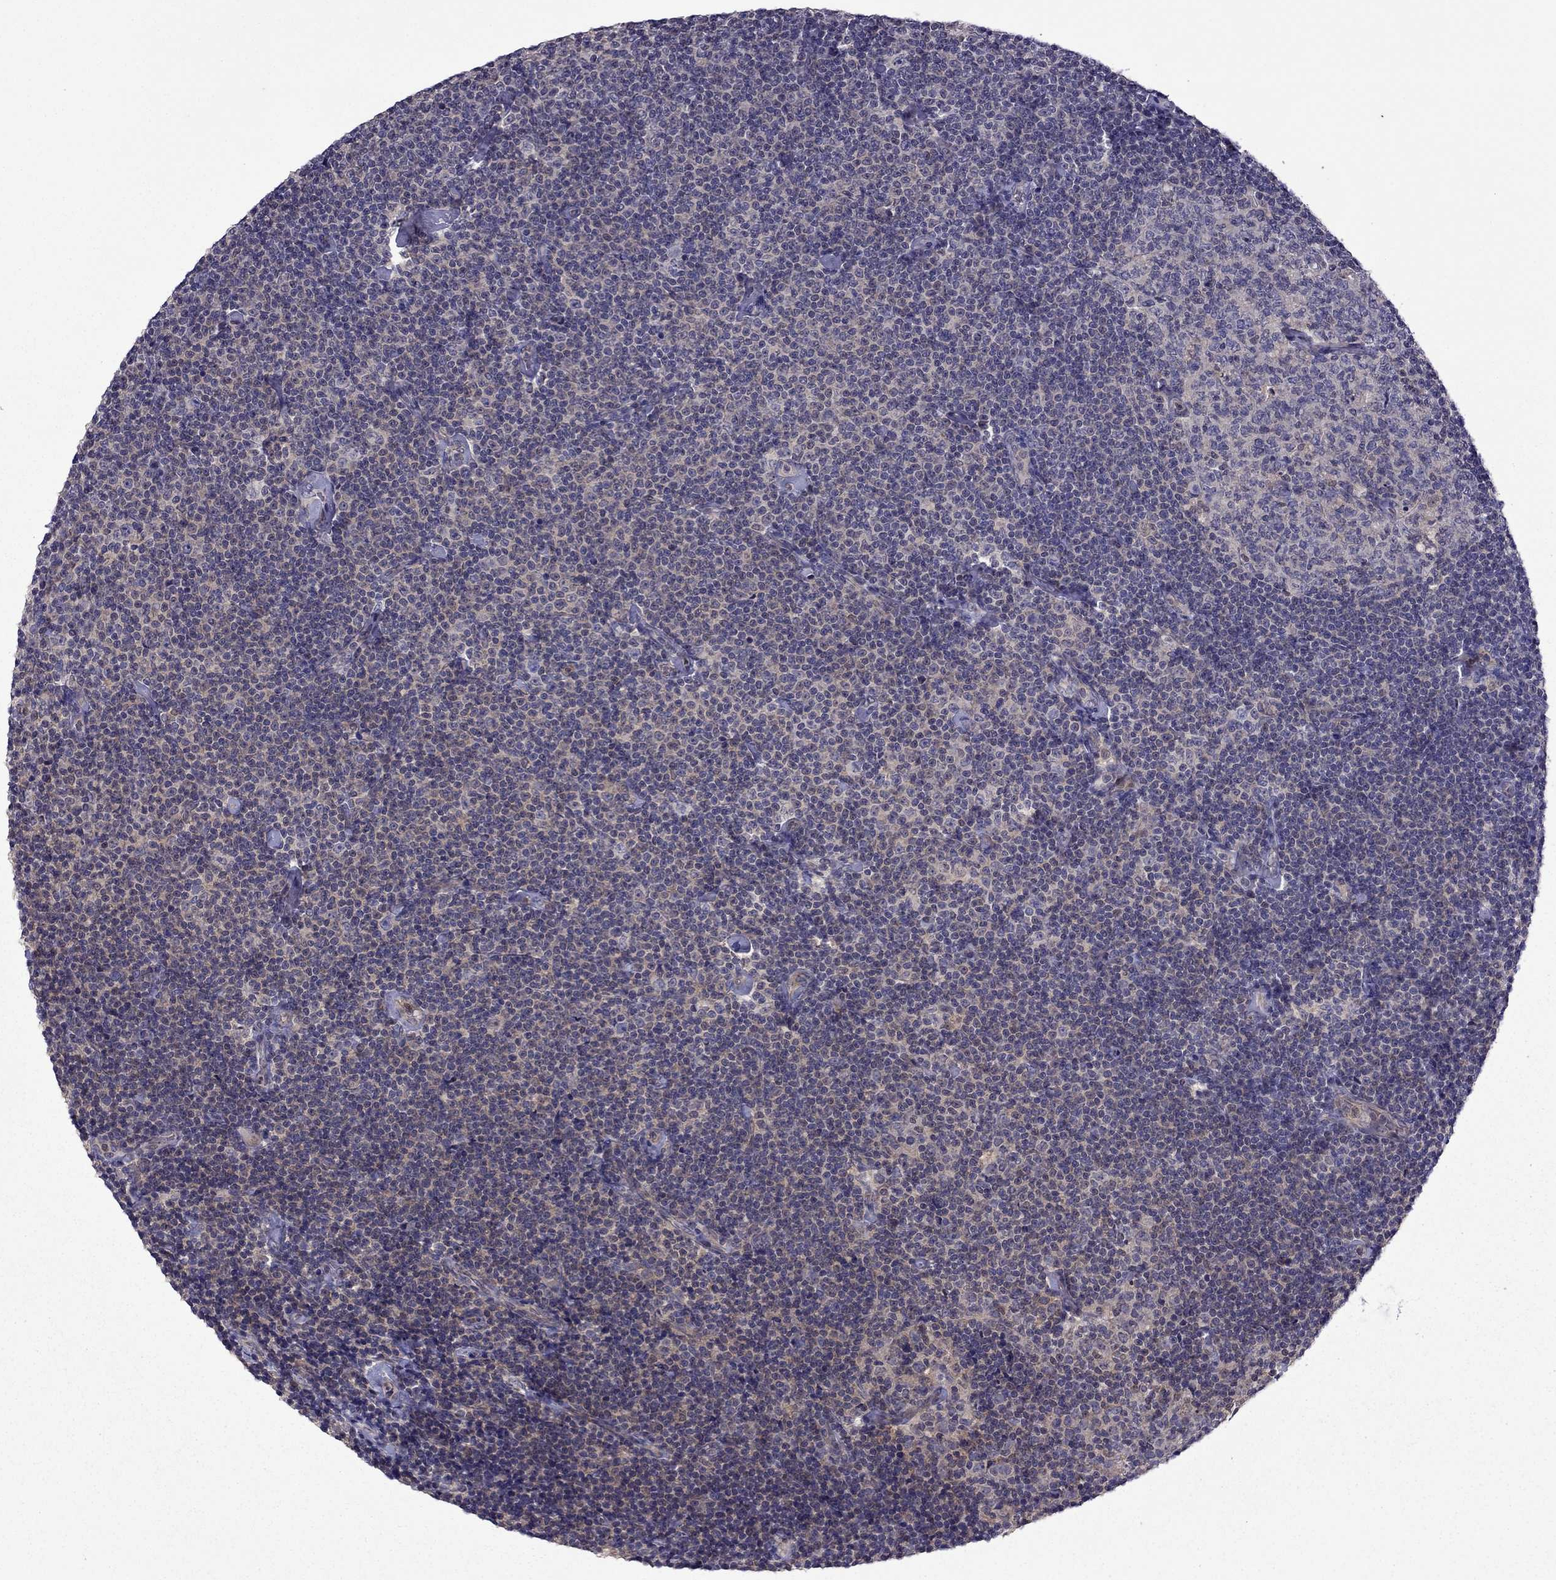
{"staining": {"intensity": "weak", "quantity": ">75%", "location": "cytoplasmic/membranous"}, "tissue": "lymphoma", "cell_type": "Tumor cells", "image_type": "cancer", "snomed": [{"axis": "morphology", "description": "Malignant lymphoma, non-Hodgkin's type, Low grade"}, {"axis": "topography", "description": "Lymph node"}], "caption": "Lymphoma stained for a protein demonstrates weak cytoplasmic/membranous positivity in tumor cells.", "gene": "CDK5", "patient": {"sex": "male", "age": 81}}